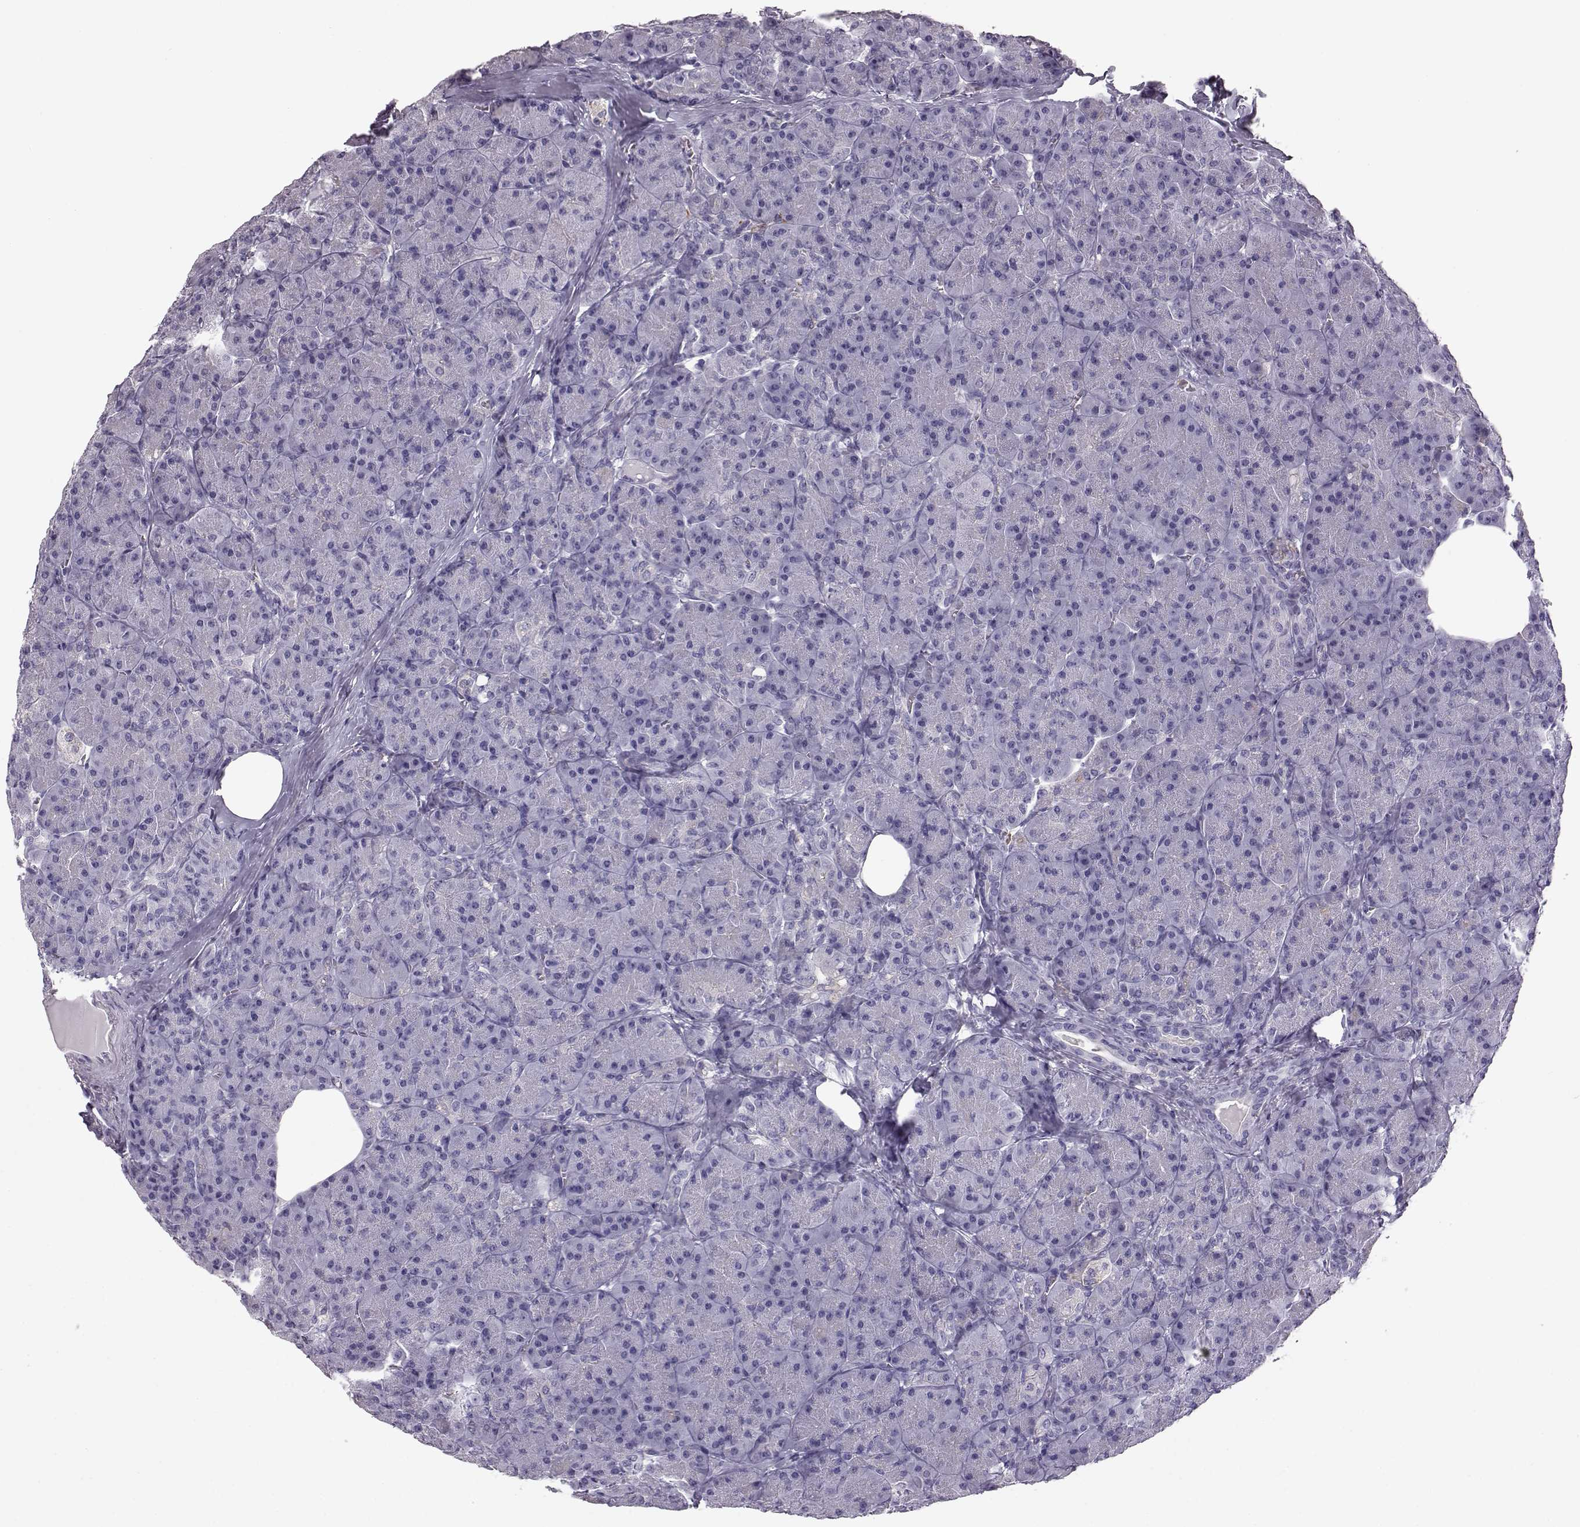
{"staining": {"intensity": "negative", "quantity": "none", "location": "none"}, "tissue": "pancreas", "cell_type": "Exocrine glandular cells", "image_type": "normal", "snomed": [{"axis": "morphology", "description": "Normal tissue, NOS"}, {"axis": "topography", "description": "Pancreas"}], "caption": "The photomicrograph demonstrates no staining of exocrine glandular cells in benign pancreas. (Immunohistochemistry, brightfield microscopy, high magnification).", "gene": "ELOVL5", "patient": {"sex": "male", "age": 57}}